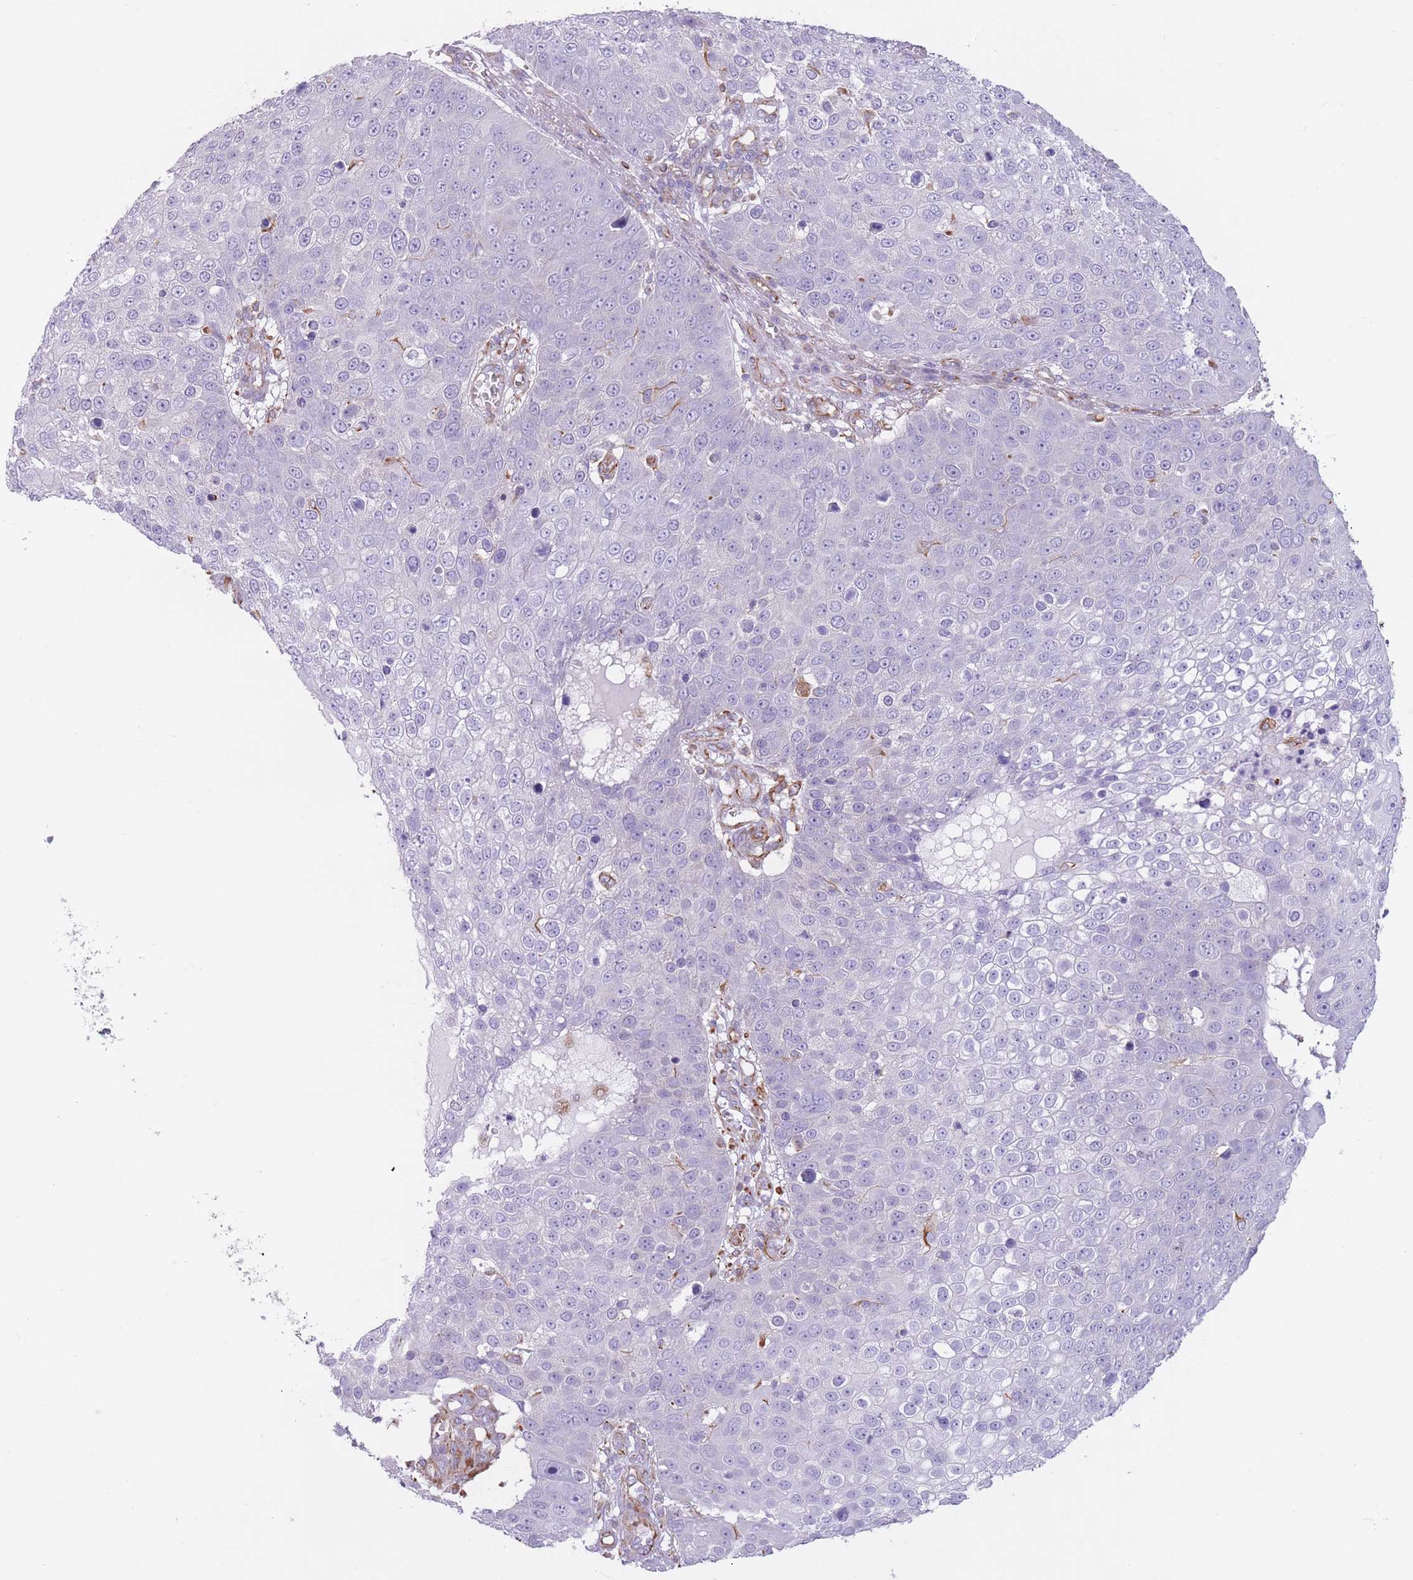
{"staining": {"intensity": "negative", "quantity": "none", "location": "none"}, "tissue": "skin cancer", "cell_type": "Tumor cells", "image_type": "cancer", "snomed": [{"axis": "morphology", "description": "Squamous cell carcinoma, NOS"}, {"axis": "topography", "description": "Skin"}], "caption": "The photomicrograph demonstrates no significant positivity in tumor cells of skin squamous cell carcinoma.", "gene": "PTCD1", "patient": {"sex": "male", "age": 71}}